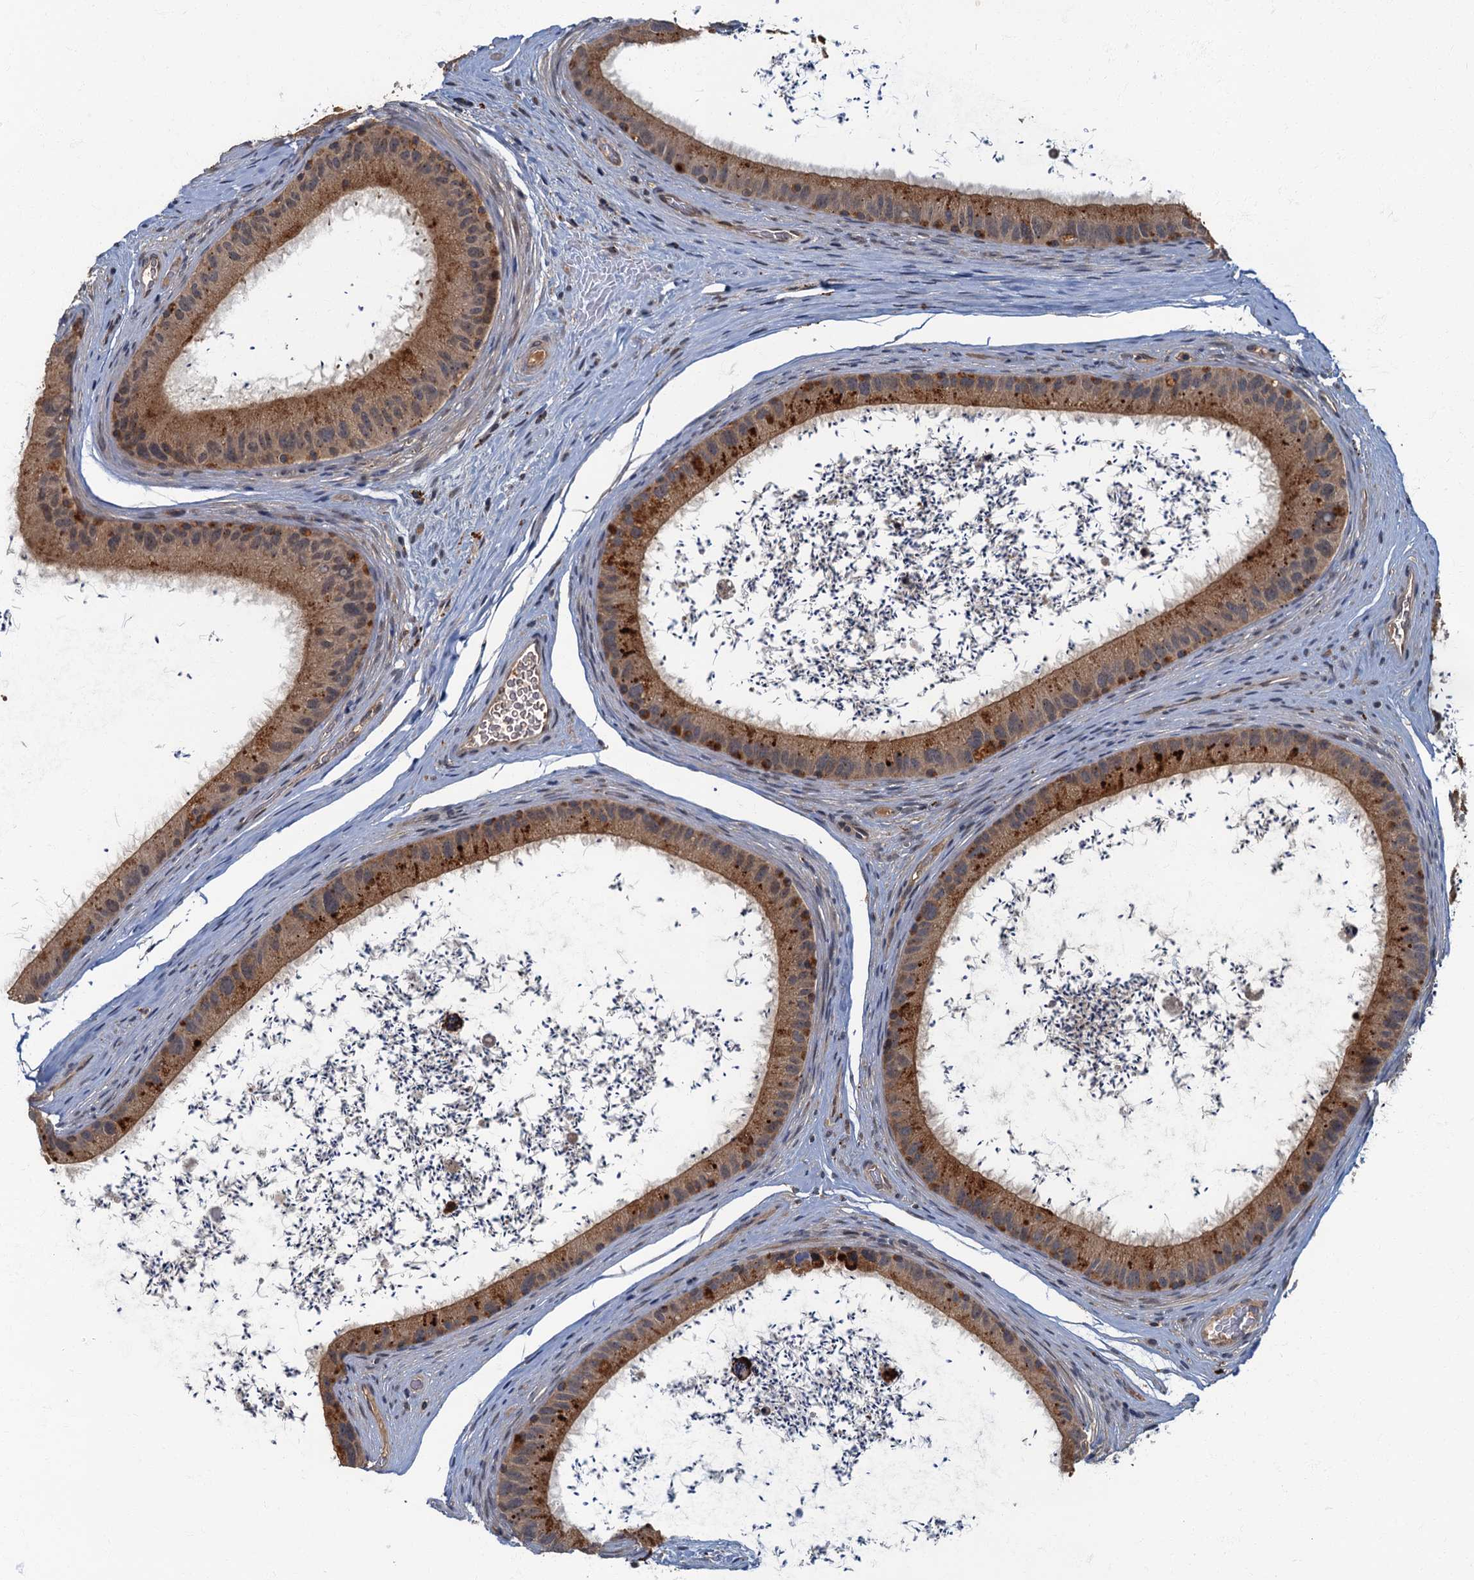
{"staining": {"intensity": "moderate", "quantity": ">75%", "location": "cytoplasmic/membranous"}, "tissue": "epididymis", "cell_type": "Glandular cells", "image_type": "normal", "snomed": [{"axis": "morphology", "description": "Normal tissue, NOS"}, {"axis": "topography", "description": "Epididymis, spermatic cord, NOS"}], "caption": "A high-resolution micrograph shows immunohistochemistry staining of benign epididymis, which exhibits moderate cytoplasmic/membranous staining in approximately >75% of glandular cells. The protein is shown in brown color, while the nuclei are stained blue.", "gene": "WDCP", "patient": {"sex": "male", "age": 50}}